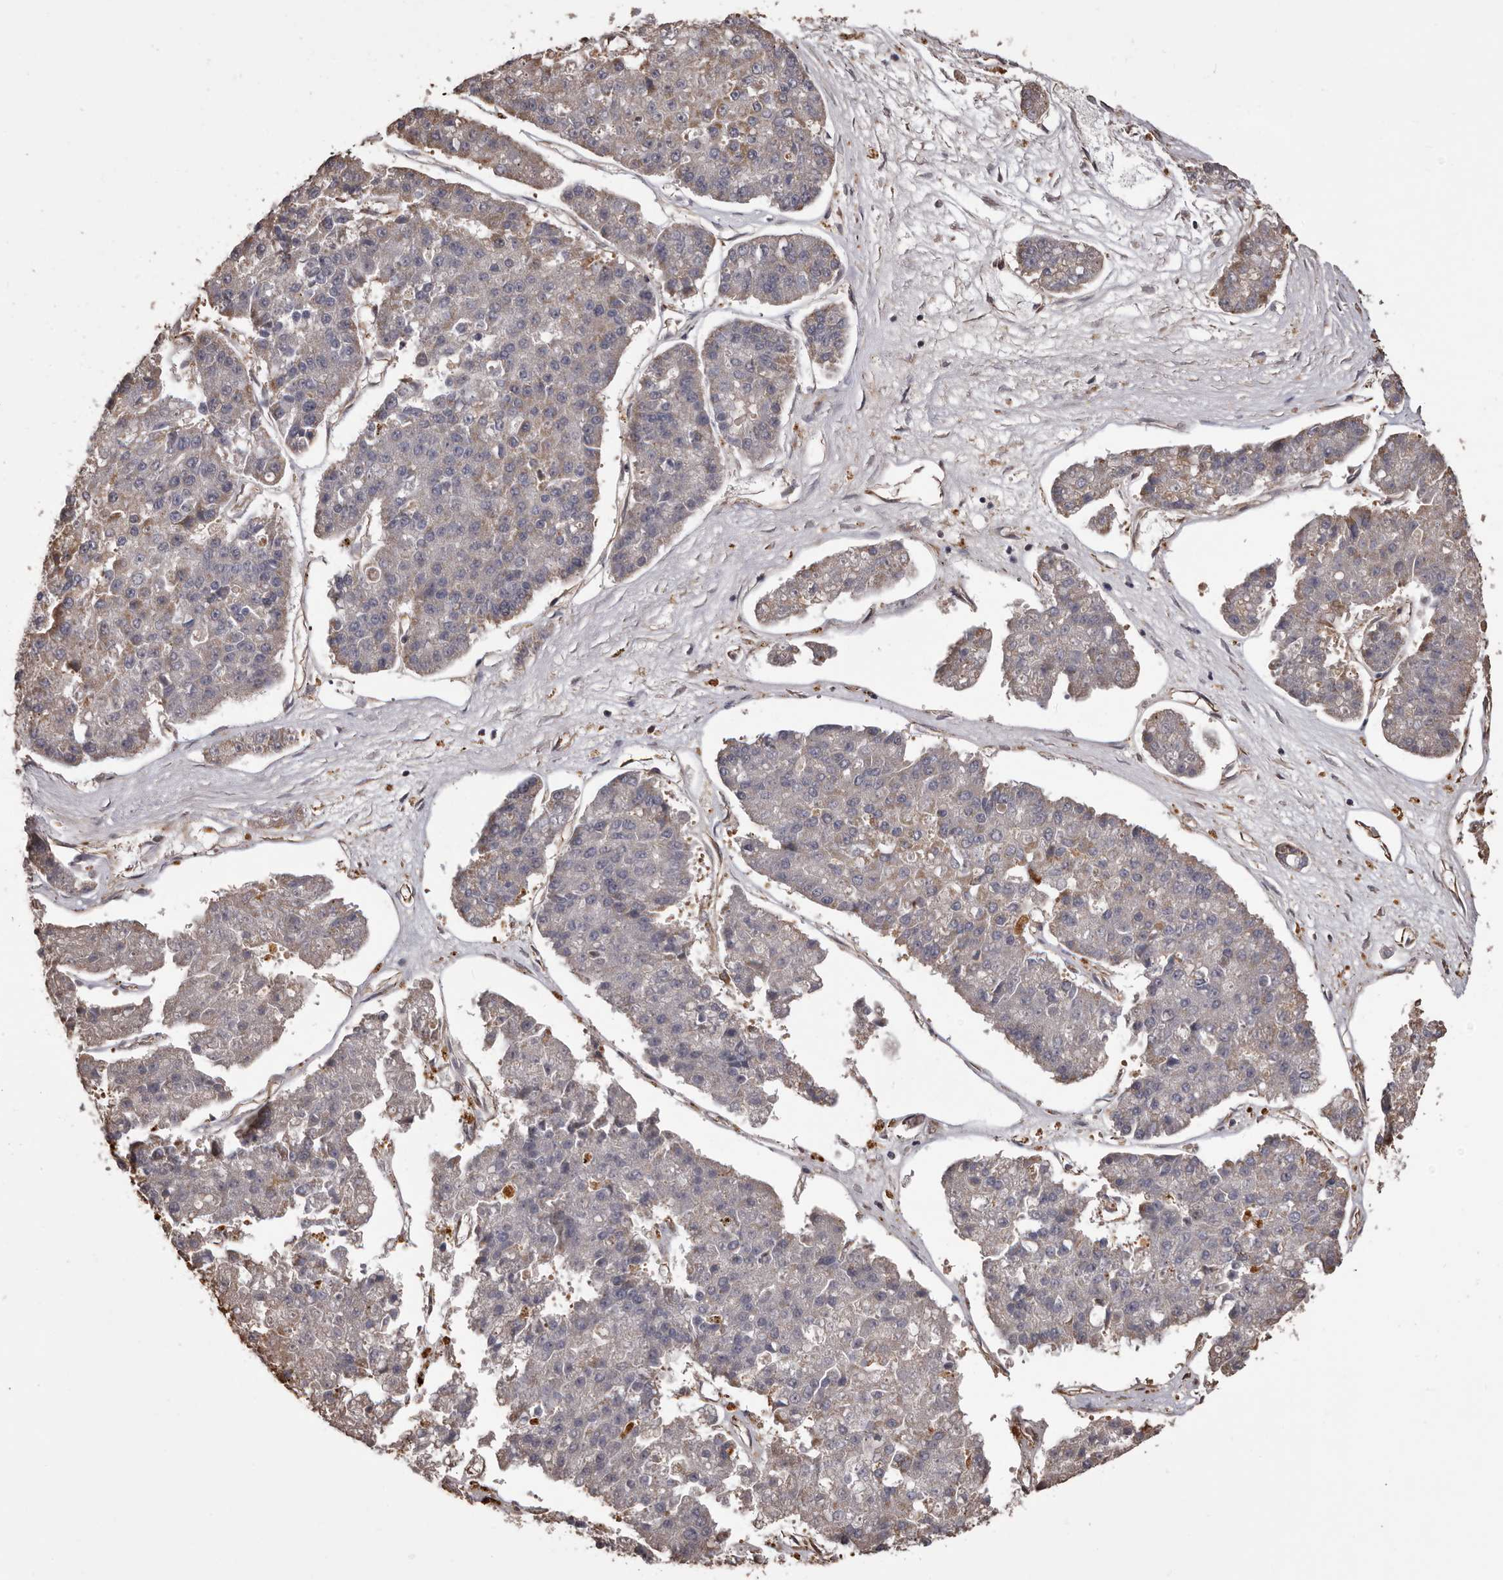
{"staining": {"intensity": "negative", "quantity": "none", "location": "none"}, "tissue": "pancreatic cancer", "cell_type": "Tumor cells", "image_type": "cancer", "snomed": [{"axis": "morphology", "description": "Adenocarcinoma, NOS"}, {"axis": "topography", "description": "Pancreas"}], "caption": "Tumor cells are negative for brown protein staining in pancreatic adenocarcinoma.", "gene": "ALPK1", "patient": {"sex": "male", "age": 50}}